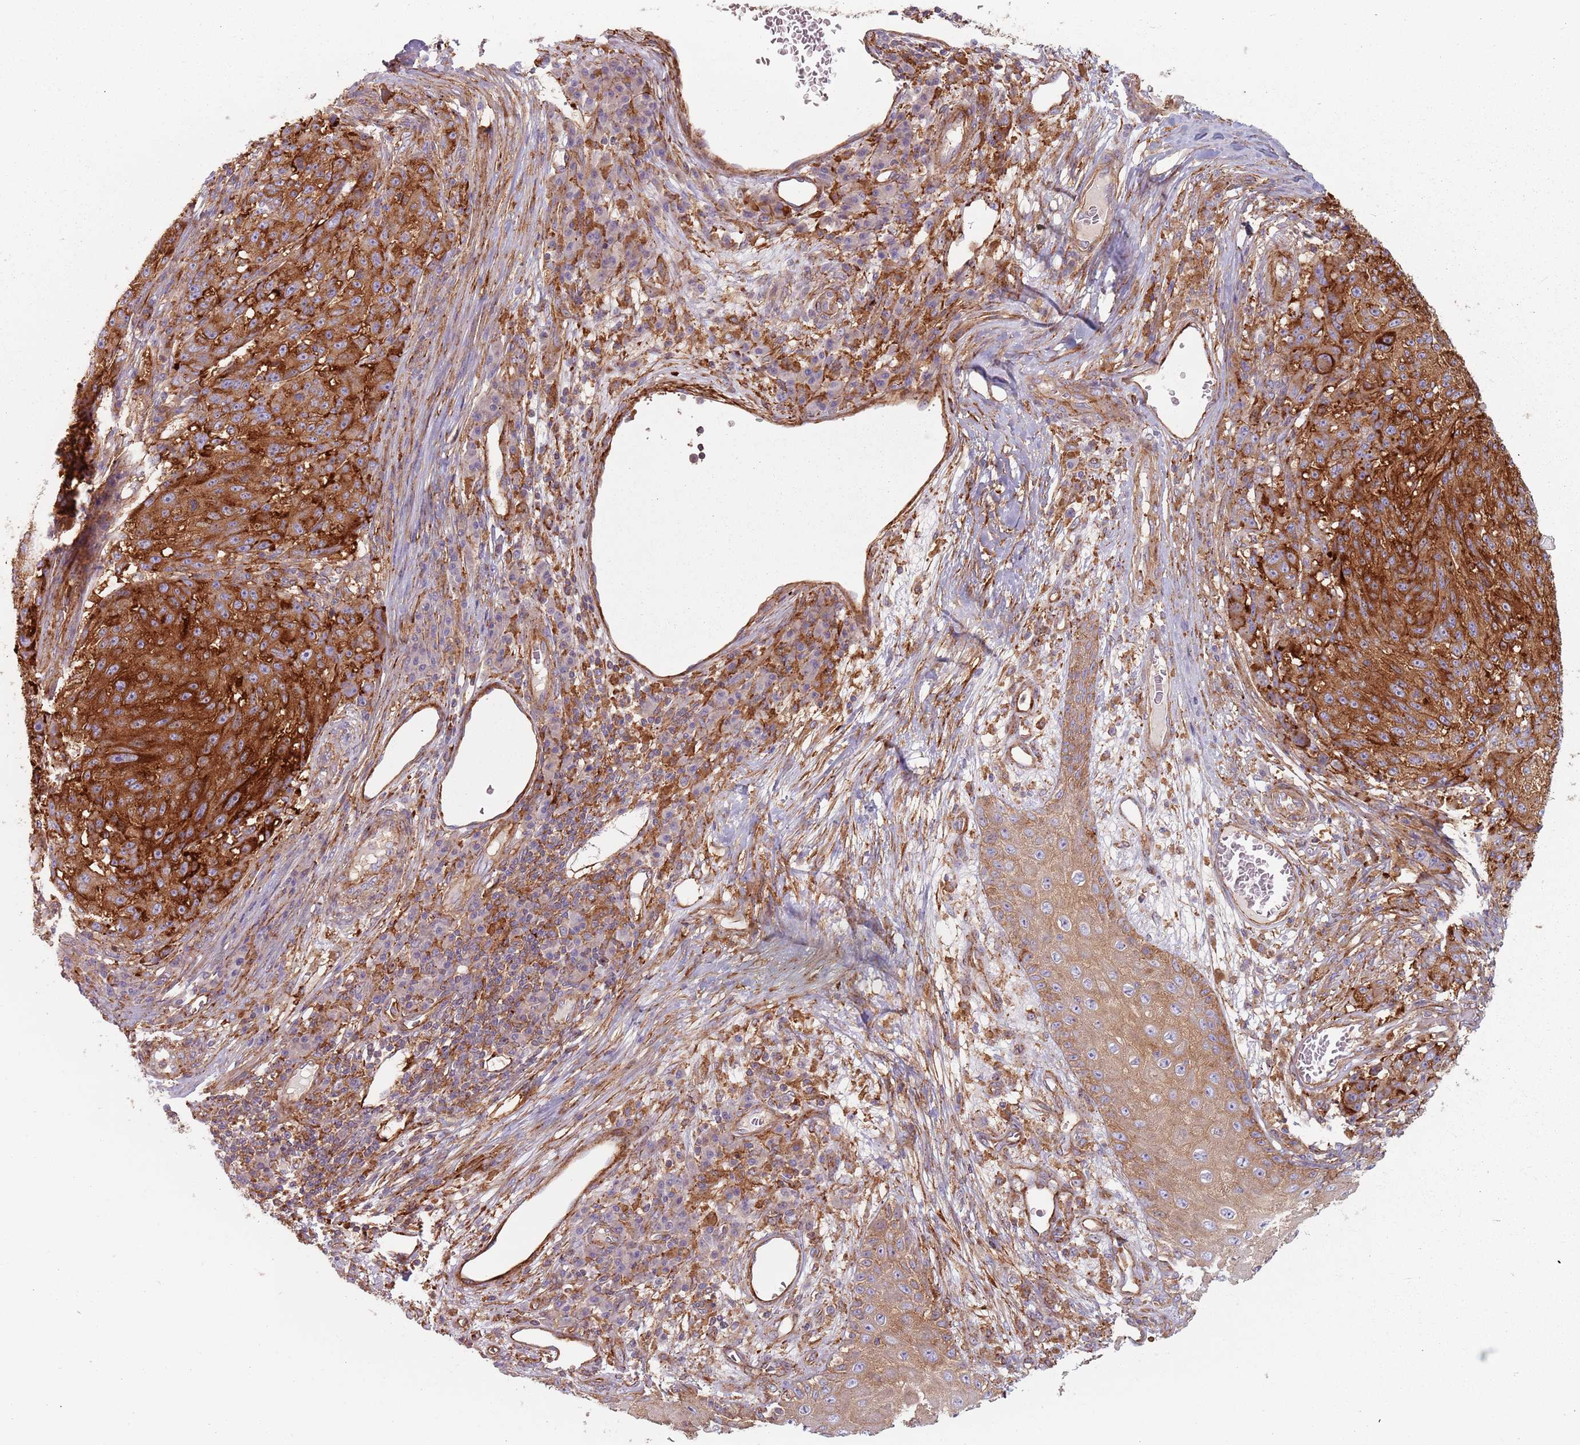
{"staining": {"intensity": "strong", "quantity": "25%-75%", "location": "cytoplasmic/membranous"}, "tissue": "melanoma", "cell_type": "Tumor cells", "image_type": "cancer", "snomed": [{"axis": "morphology", "description": "Malignant melanoma, NOS"}, {"axis": "topography", "description": "Skin"}], "caption": "Protein analysis of melanoma tissue exhibits strong cytoplasmic/membranous positivity in approximately 25%-75% of tumor cells. Using DAB (brown) and hematoxylin (blue) stains, captured at high magnification using brightfield microscopy.", "gene": "TPD52L2", "patient": {"sex": "male", "age": 53}}